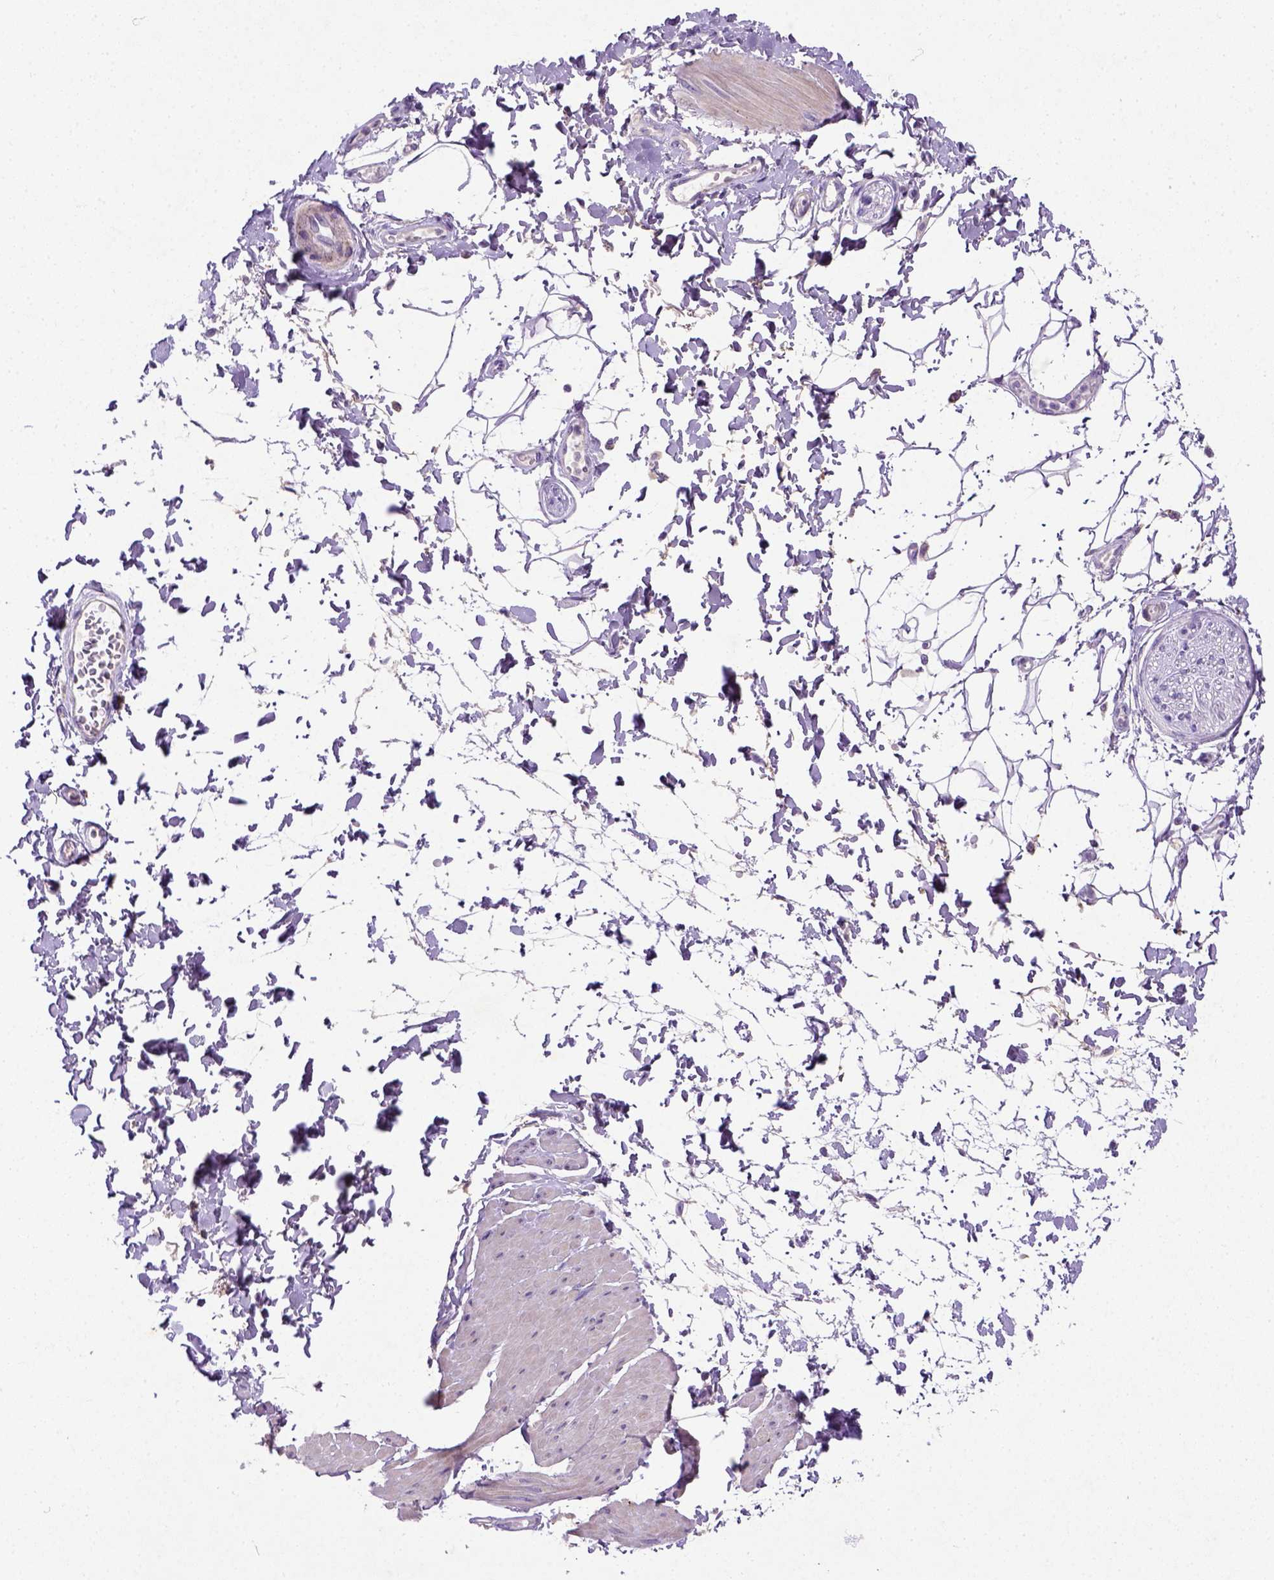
{"staining": {"intensity": "negative", "quantity": "none", "location": "none"}, "tissue": "adipose tissue", "cell_type": "Adipocytes", "image_type": "normal", "snomed": [{"axis": "morphology", "description": "Normal tissue, NOS"}, {"axis": "topography", "description": "Smooth muscle"}, {"axis": "topography", "description": "Peripheral nerve tissue"}], "caption": "DAB immunohistochemical staining of normal adipose tissue exhibits no significant staining in adipocytes.", "gene": "NUDT2", "patient": {"sex": "male", "age": 58}}